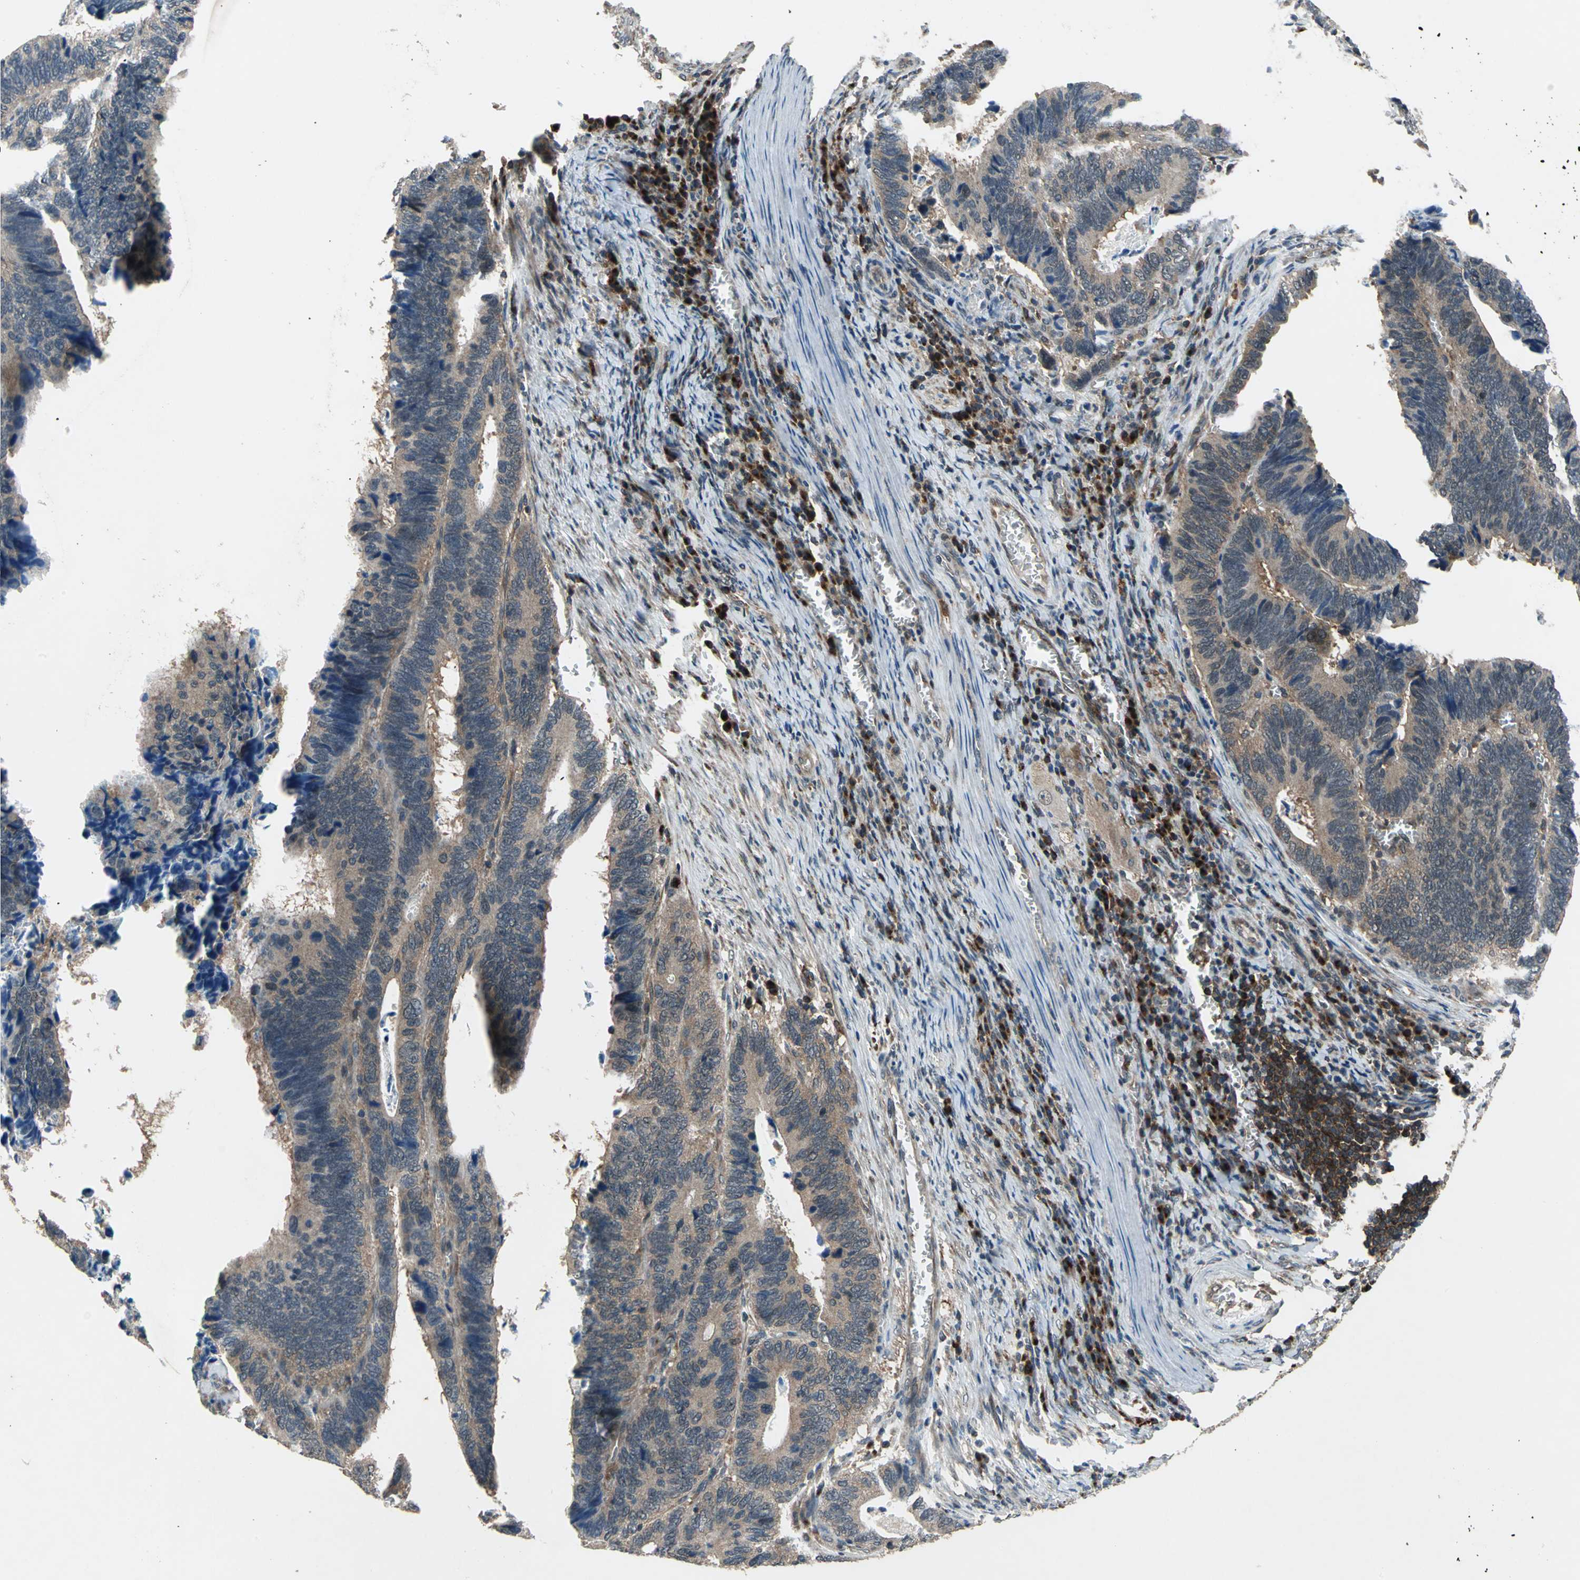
{"staining": {"intensity": "moderate", "quantity": ">75%", "location": "cytoplasmic/membranous"}, "tissue": "colorectal cancer", "cell_type": "Tumor cells", "image_type": "cancer", "snomed": [{"axis": "morphology", "description": "Adenocarcinoma, NOS"}, {"axis": "topography", "description": "Colon"}], "caption": "Immunohistochemical staining of colorectal adenocarcinoma demonstrates moderate cytoplasmic/membranous protein positivity in about >75% of tumor cells. (IHC, brightfield microscopy, high magnification).", "gene": "NFKBIE", "patient": {"sex": "male", "age": 72}}